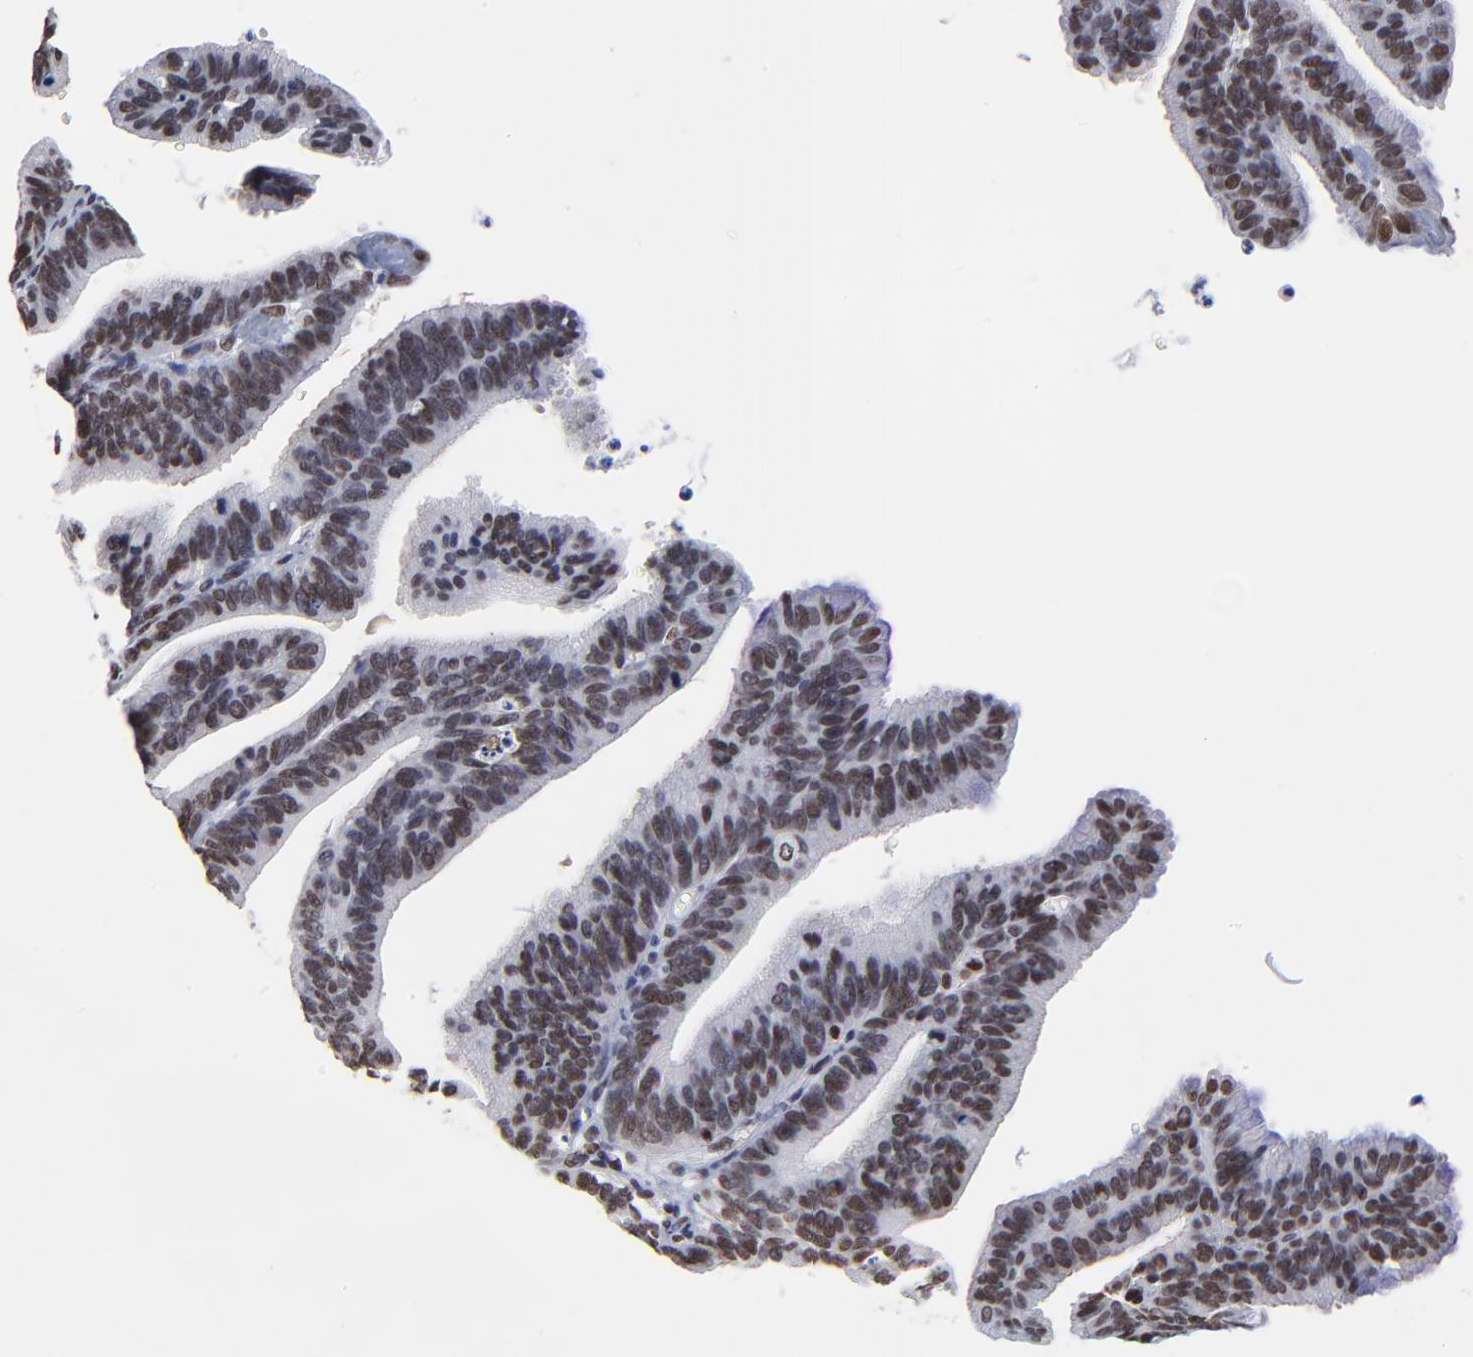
{"staining": {"intensity": "strong", "quantity": ">75%", "location": "nuclear"}, "tissue": "cervical cancer", "cell_type": "Tumor cells", "image_type": "cancer", "snomed": [{"axis": "morphology", "description": "Adenocarcinoma, NOS"}, {"axis": "topography", "description": "Cervix"}], "caption": "Immunohistochemistry (IHC) histopathology image of human adenocarcinoma (cervical) stained for a protein (brown), which displays high levels of strong nuclear staining in approximately >75% of tumor cells.", "gene": "ZMYM3", "patient": {"sex": "female", "age": 47}}